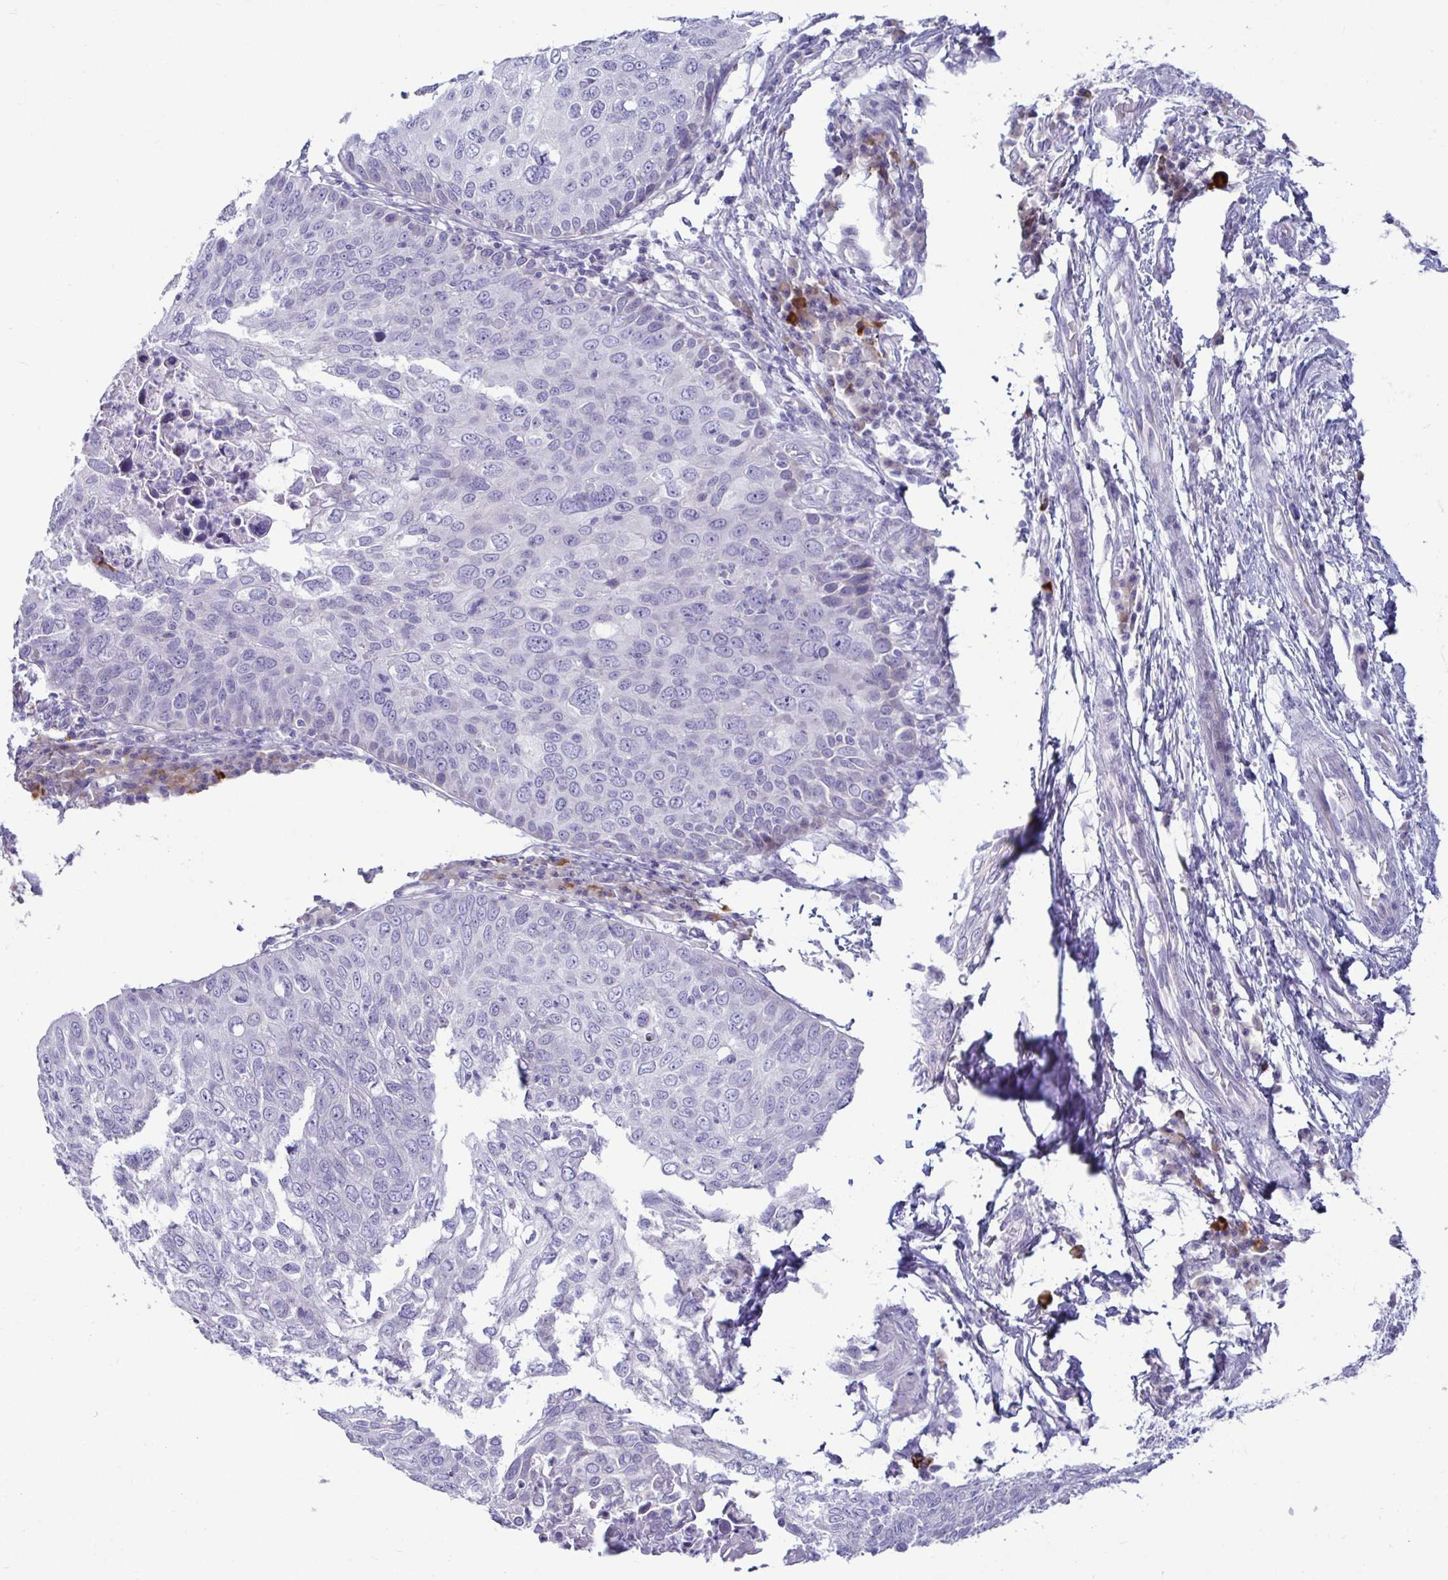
{"staining": {"intensity": "negative", "quantity": "none", "location": "none"}, "tissue": "skin cancer", "cell_type": "Tumor cells", "image_type": "cancer", "snomed": [{"axis": "morphology", "description": "Squamous cell carcinoma, NOS"}, {"axis": "topography", "description": "Skin"}], "caption": "Protein analysis of squamous cell carcinoma (skin) shows no significant expression in tumor cells.", "gene": "TFPI2", "patient": {"sex": "male", "age": 87}}